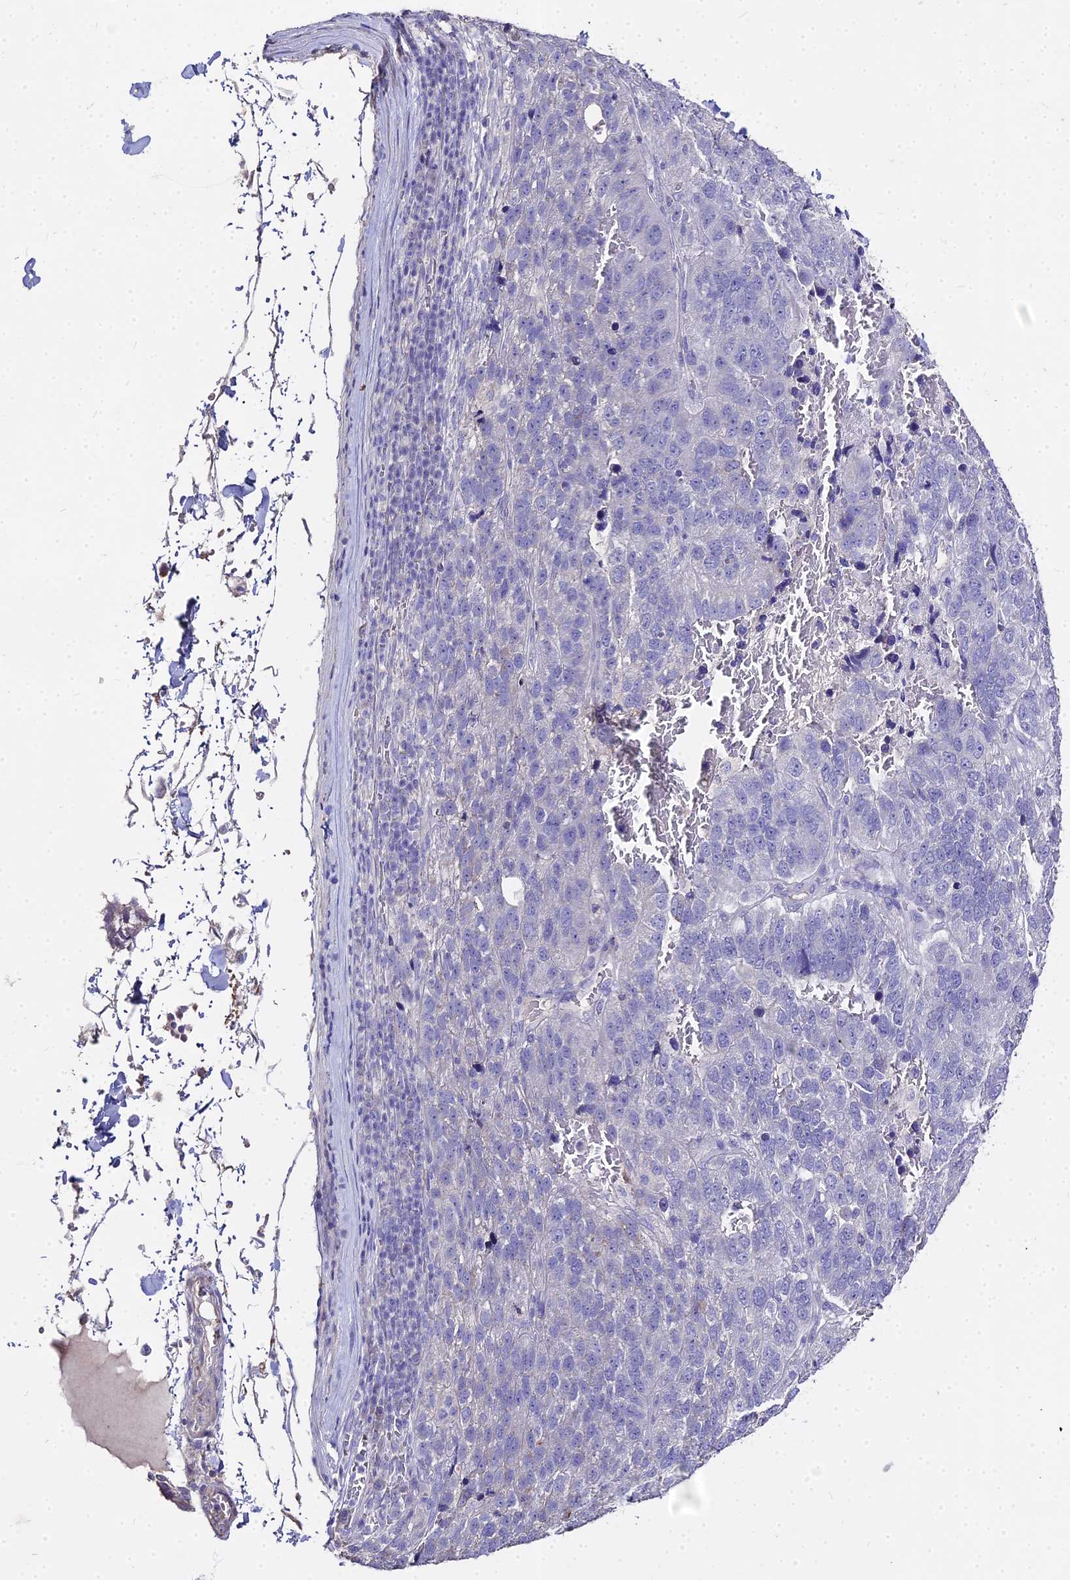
{"staining": {"intensity": "negative", "quantity": "none", "location": "none"}, "tissue": "pancreatic cancer", "cell_type": "Tumor cells", "image_type": "cancer", "snomed": [{"axis": "morphology", "description": "Adenocarcinoma, NOS"}, {"axis": "topography", "description": "Pancreas"}], "caption": "Histopathology image shows no significant protein staining in tumor cells of pancreatic cancer (adenocarcinoma).", "gene": "GLYAT", "patient": {"sex": "female", "age": 61}}